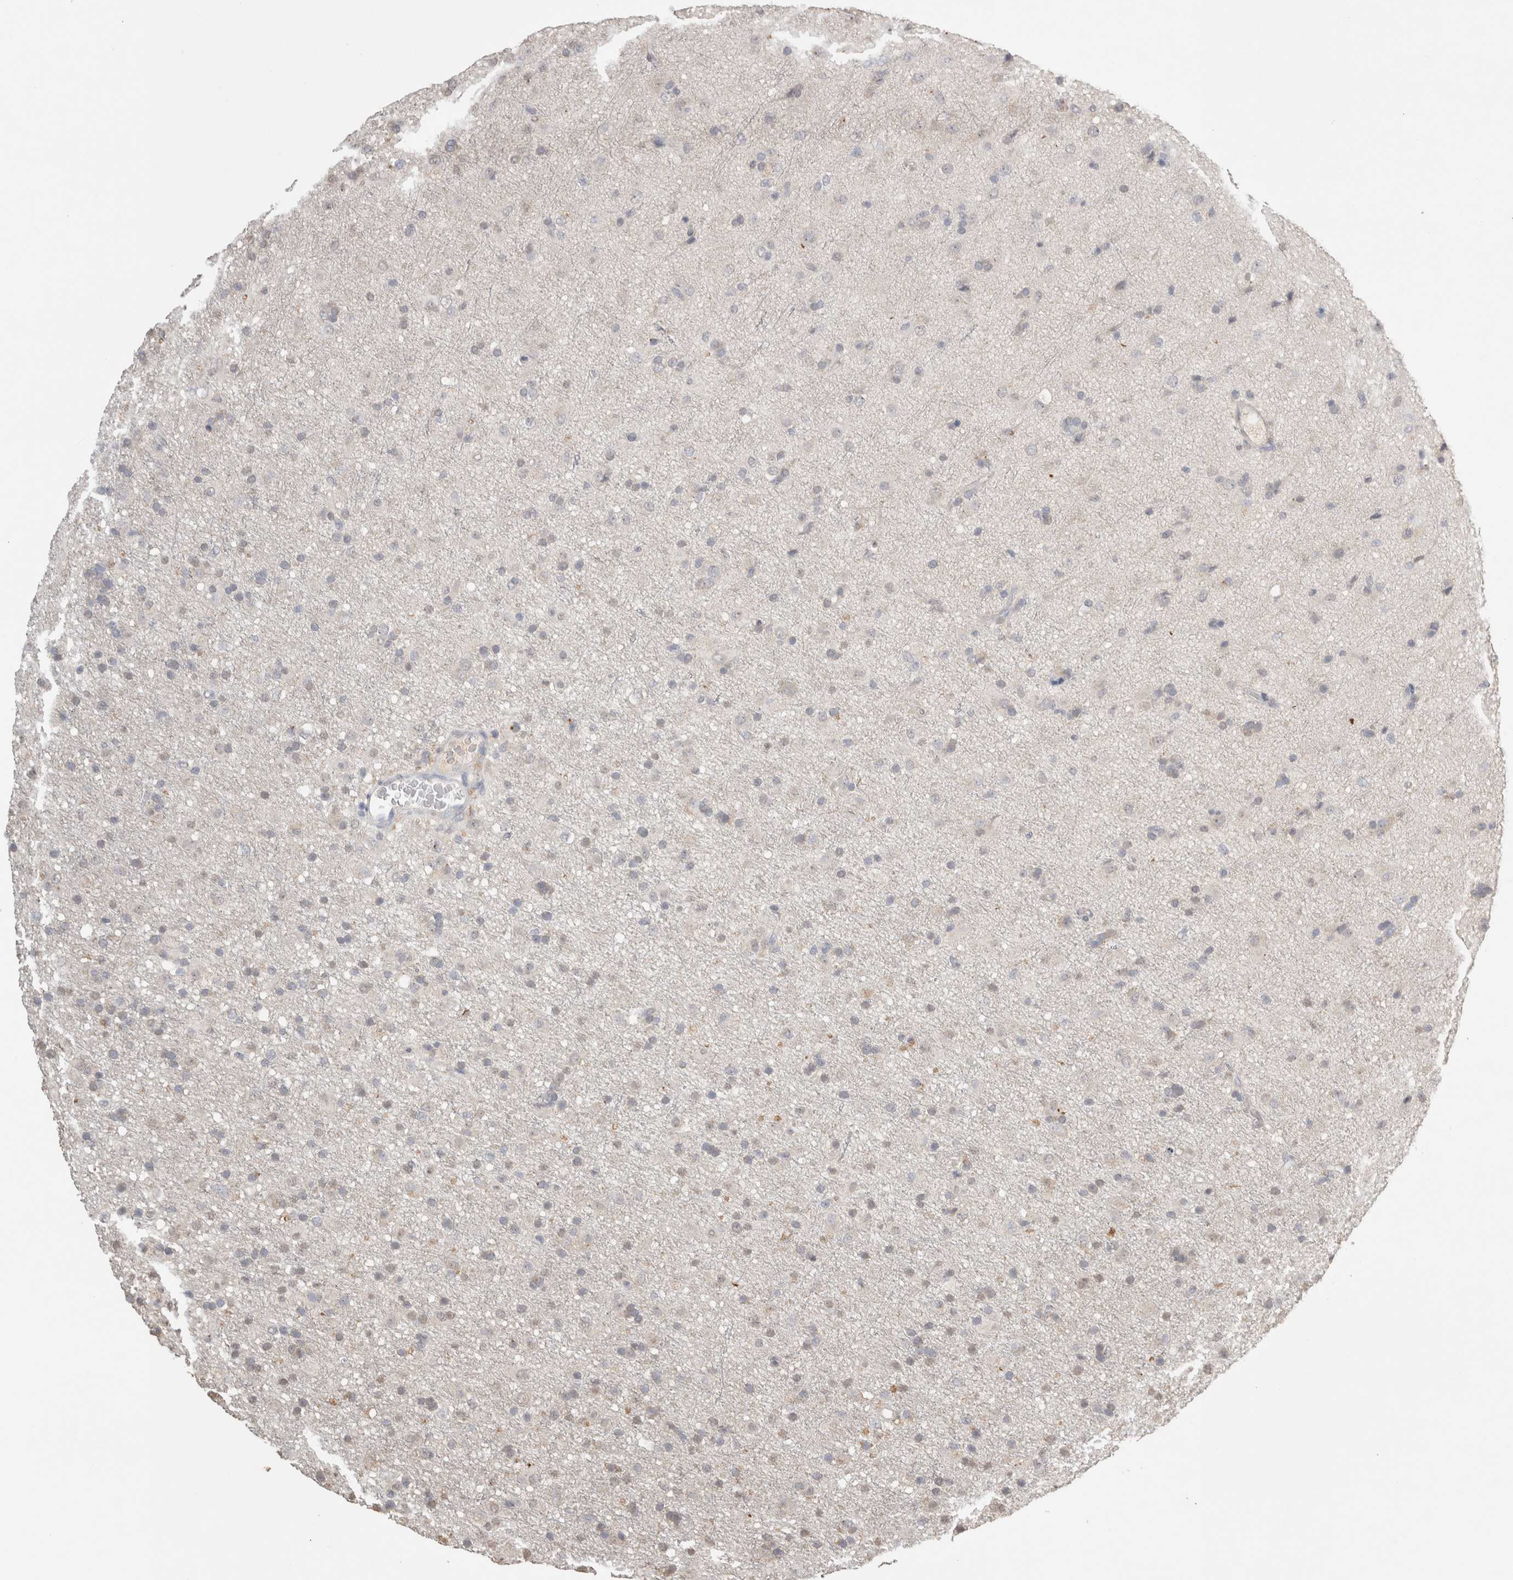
{"staining": {"intensity": "negative", "quantity": "none", "location": "none"}, "tissue": "glioma", "cell_type": "Tumor cells", "image_type": "cancer", "snomed": [{"axis": "morphology", "description": "Glioma, malignant, Low grade"}, {"axis": "topography", "description": "Brain"}], "caption": "Glioma was stained to show a protein in brown. There is no significant expression in tumor cells.", "gene": "NAALADL2", "patient": {"sex": "male", "age": 65}}